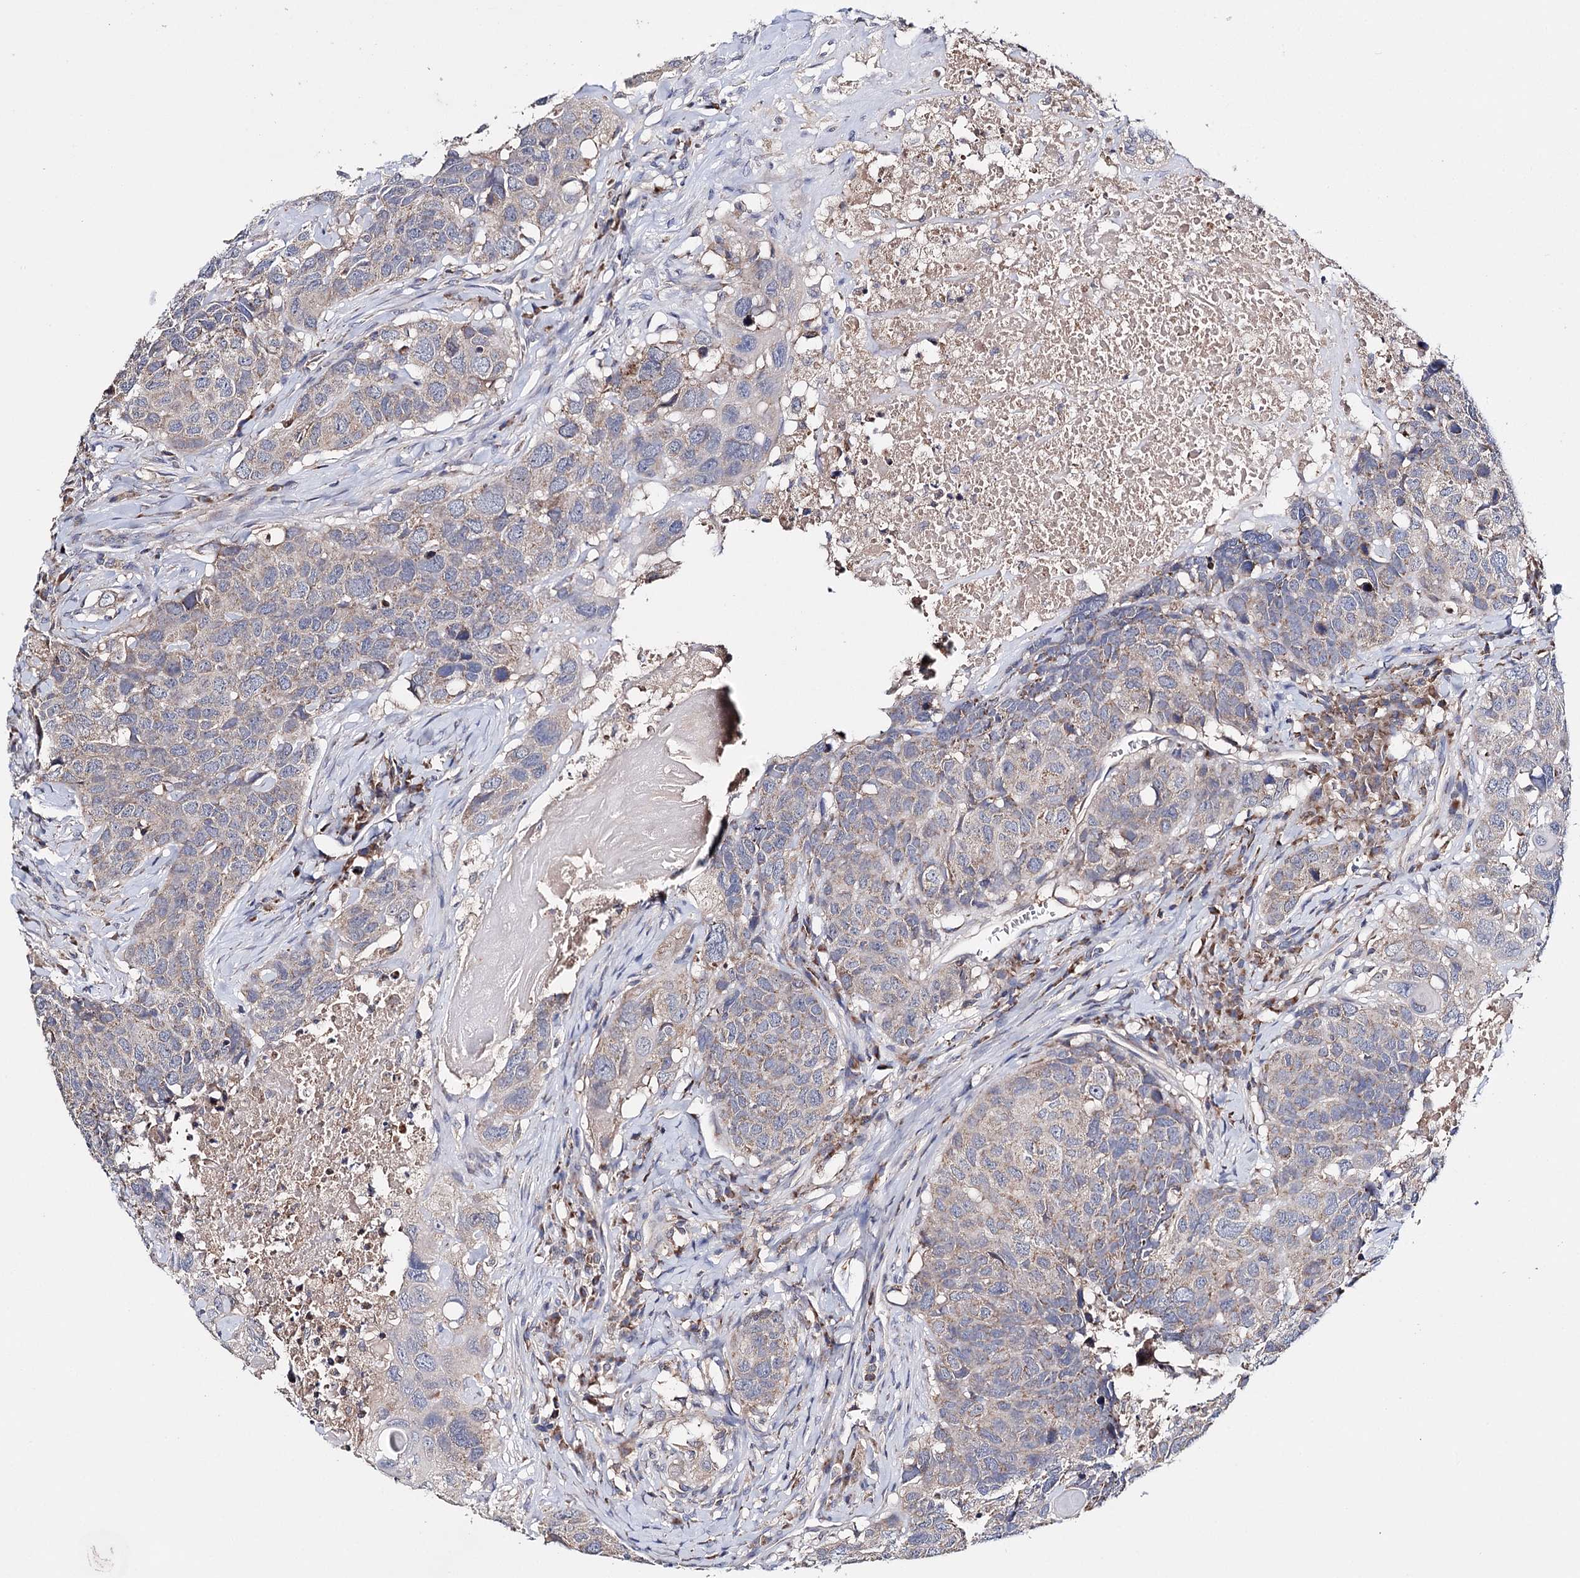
{"staining": {"intensity": "weak", "quantity": "25%-75%", "location": "cytoplasmic/membranous"}, "tissue": "head and neck cancer", "cell_type": "Tumor cells", "image_type": "cancer", "snomed": [{"axis": "morphology", "description": "Squamous cell carcinoma, NOS"}, {"axis": "topography", "description": "Head-Neck"}], "caption": "Tumor cells show weak cytoplasmic/membranous expression in approximately 25%-75% of cells in head and neck squamous cell carcinoma.", "gene": "CFAP46", "patient": {"sex": "male", "age": 66}}